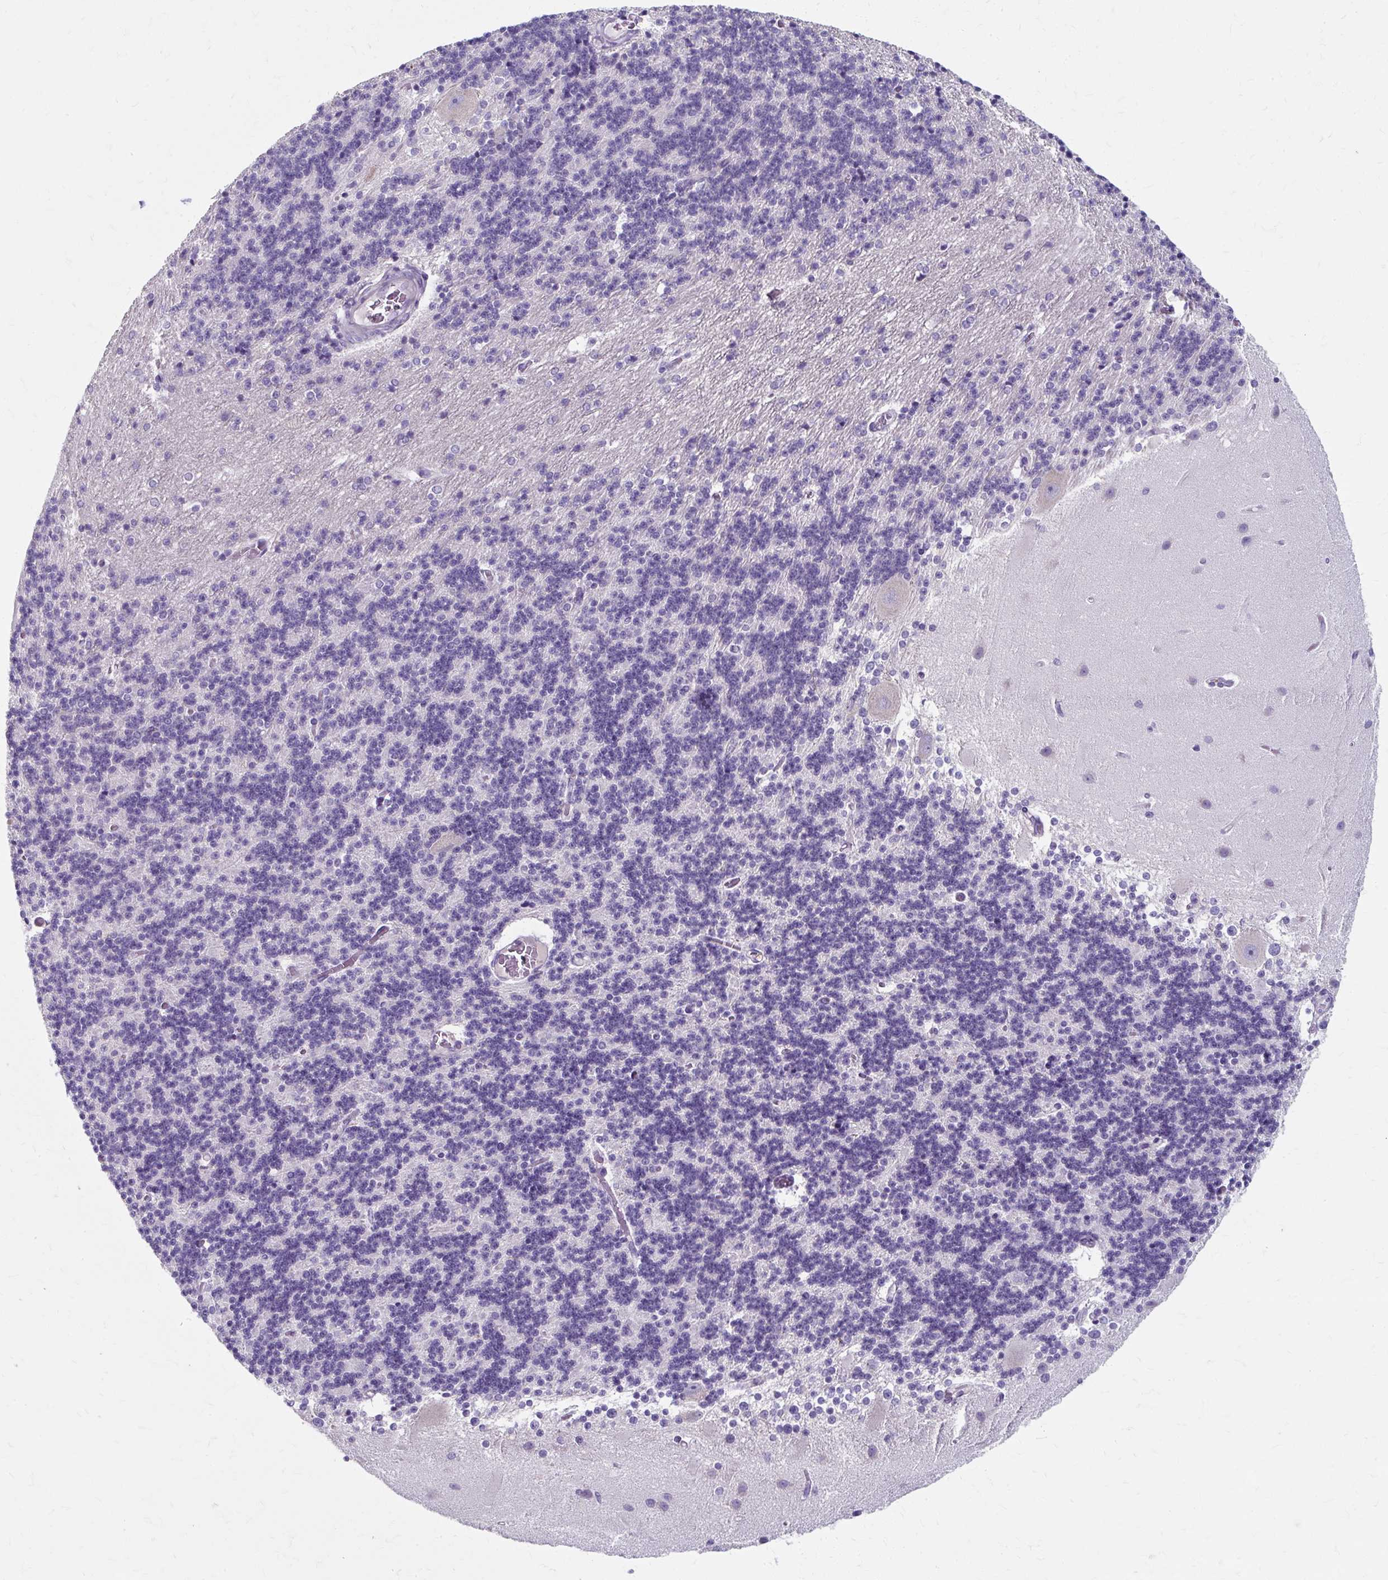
{"staining": {"intensity": "negative", "quantity": "none", "location": "none"}, "tissue": "cerebellum", "cell_type": "Cells in granular layer", "image_type": "normal", "snomed": [{"axis": "morphology", "description": "Normal tissue, NOS"}, {"axis": "topography", "description": "Cerebellum"}], "caption": "Histopathology image shows no significant protein positivity in cells in granular layer of normal cerebellum.", "gene": "ZNF555", "patient": {"sex": "female", "age": 54}}